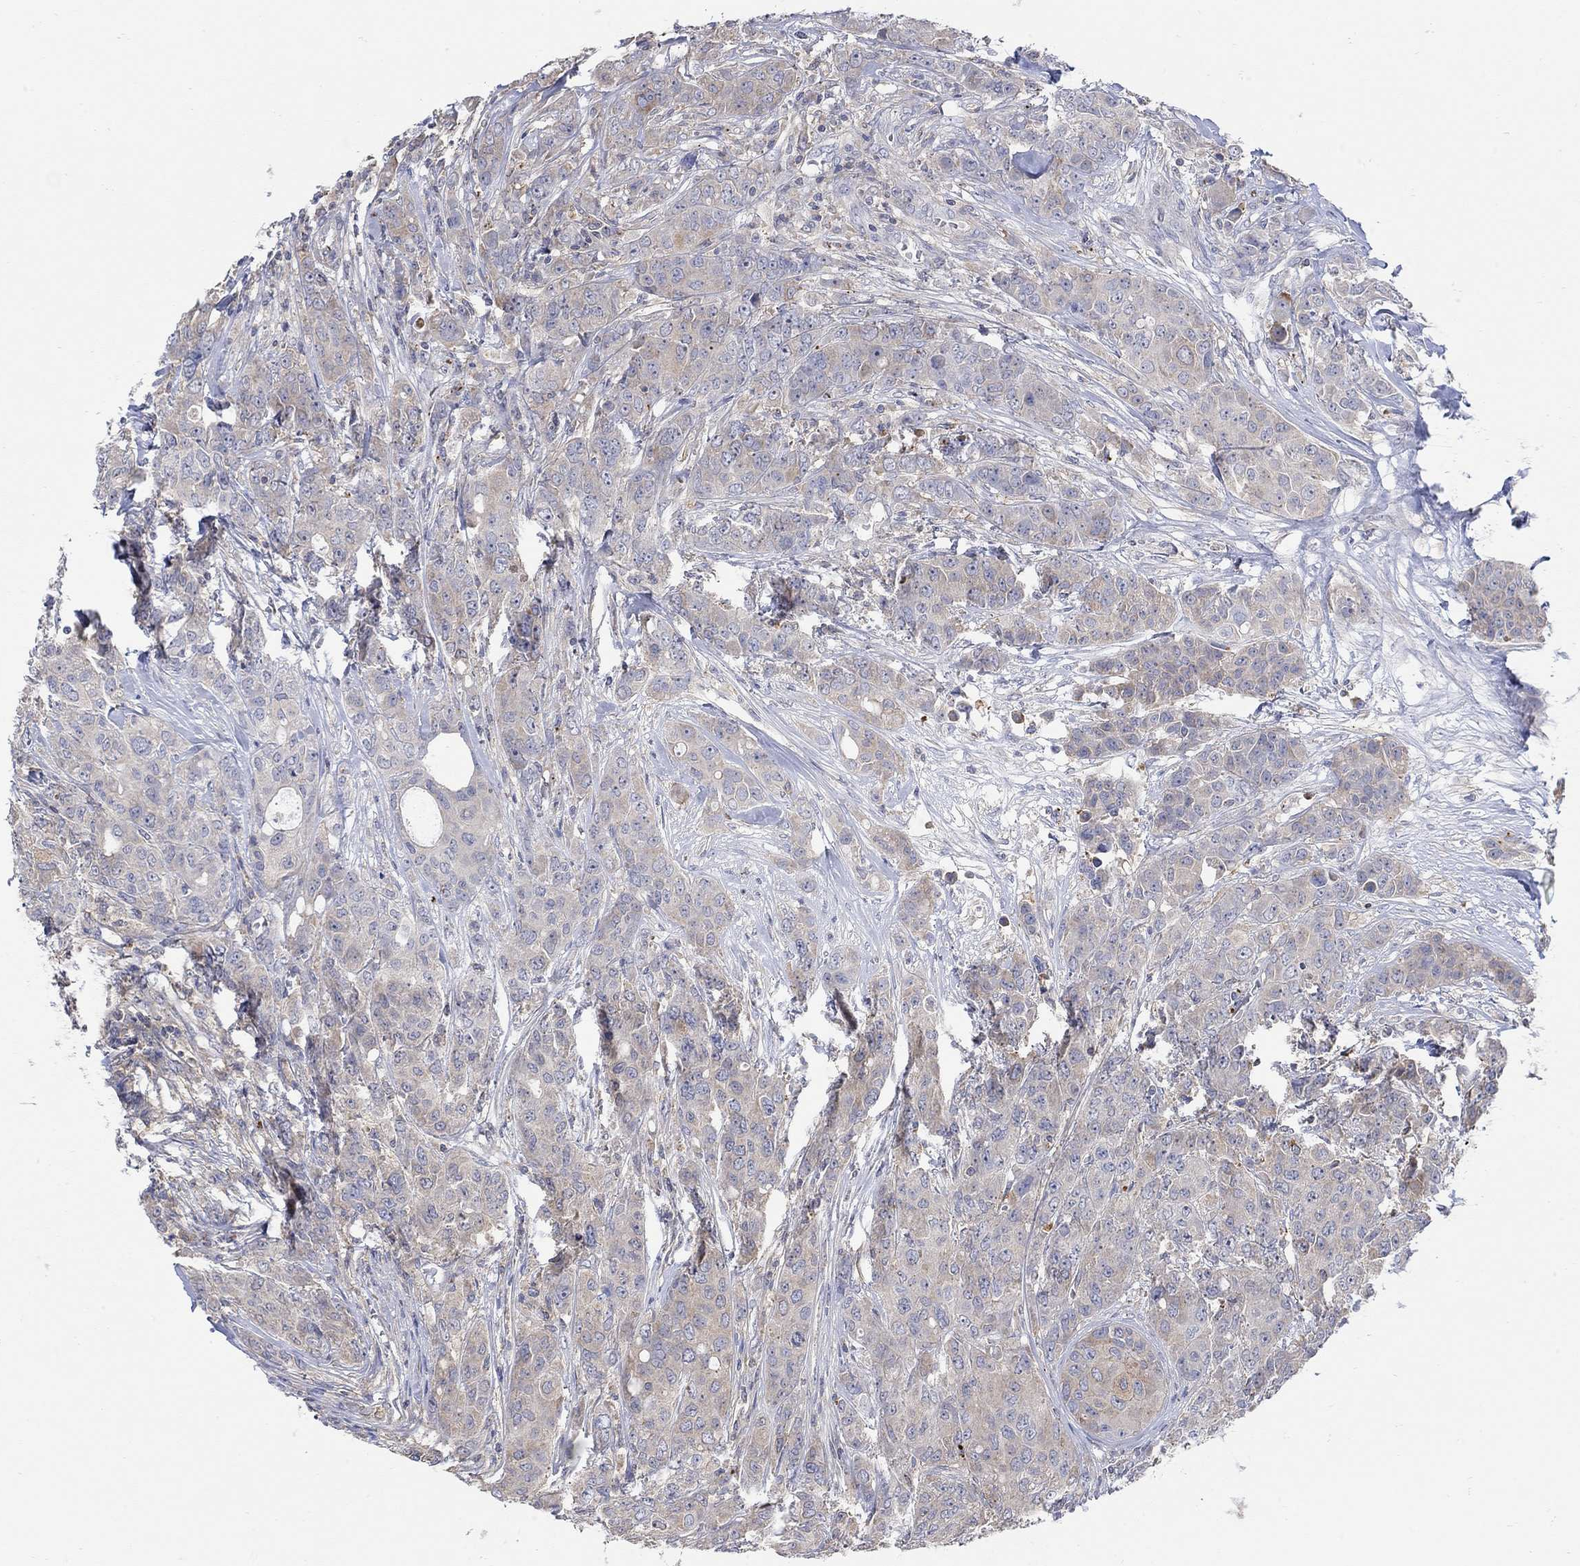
{"staining": {"intensity": "weak", "quantity": "<25%", "location": "cytoplasmic/membranous"}, "tissue": "breast cancer", "cell_type": "Tumor cells", "image_type": "cancer", "snomed": [{"axis": "morphology", "description": "Duct carcinoma"}, {"axis": "topography", "description": "Breast"}], "caption": "A micrograph of human invasive ductal carcinoma (breast) is negative for staining in tumor cells.", "gene": "TEKT3", "patient": {"sex": "female", "age": 43}}